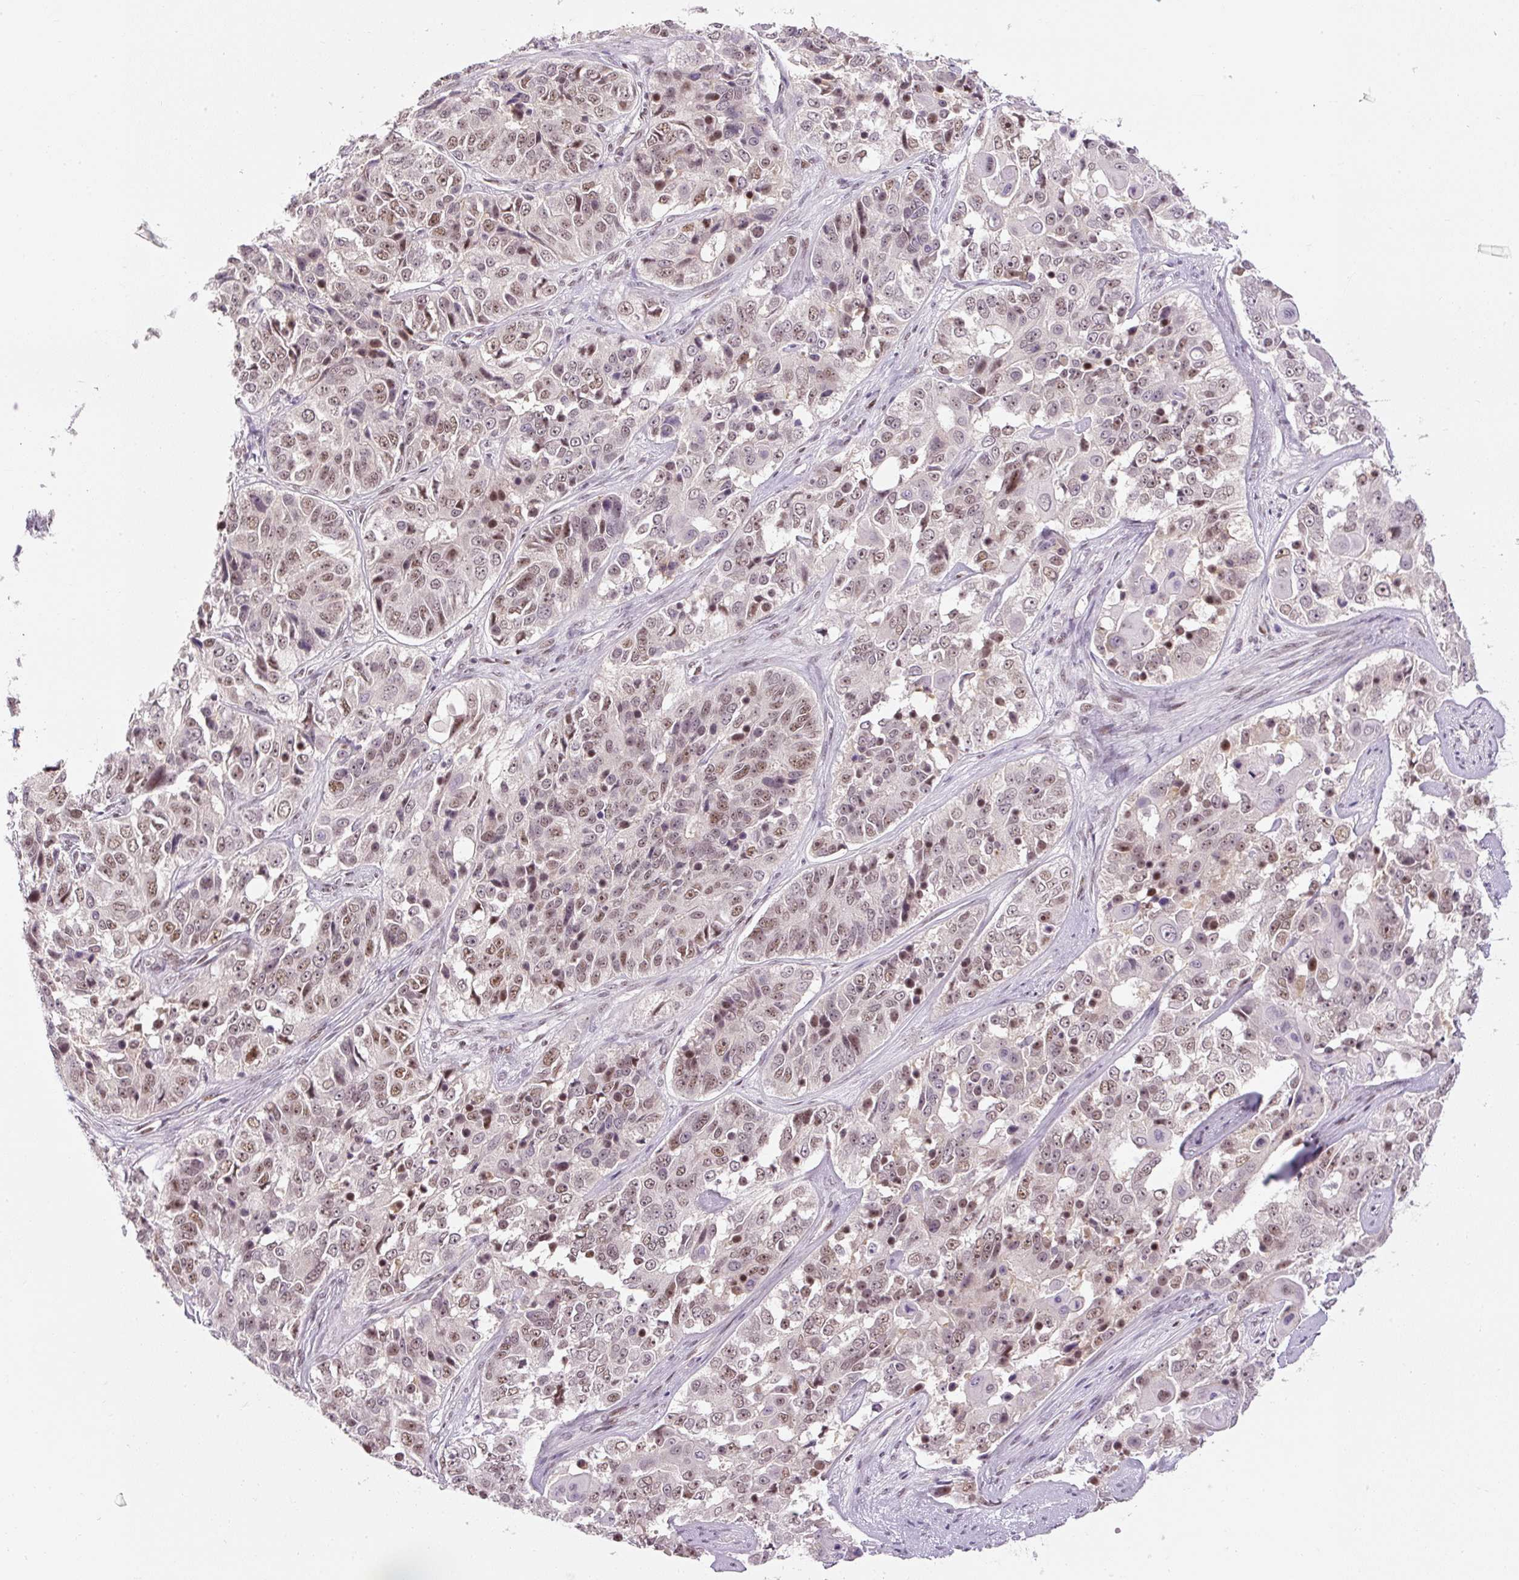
{"staining": {"intensity": "moderate", "quantity": ">75%", "location": "nuclear"}, "tissue": "ovarian cancer", "cell_type": "Tumor cells", "image_type": "cancer", "snomed": [{"axis": "morphology", "description": "Carcinoma, endometroid"}, {"axis": "topography", "description": "Ovary"}], "caption": "There is medium levels of moderate nuclear positivity in tumor cells of ovarian cancer (endometroid carcinoma), as demonstrated by immunohistochemical staining (brown color).", "gene": "U2AF2", "patient": {"sex": "female", "age": 51}}